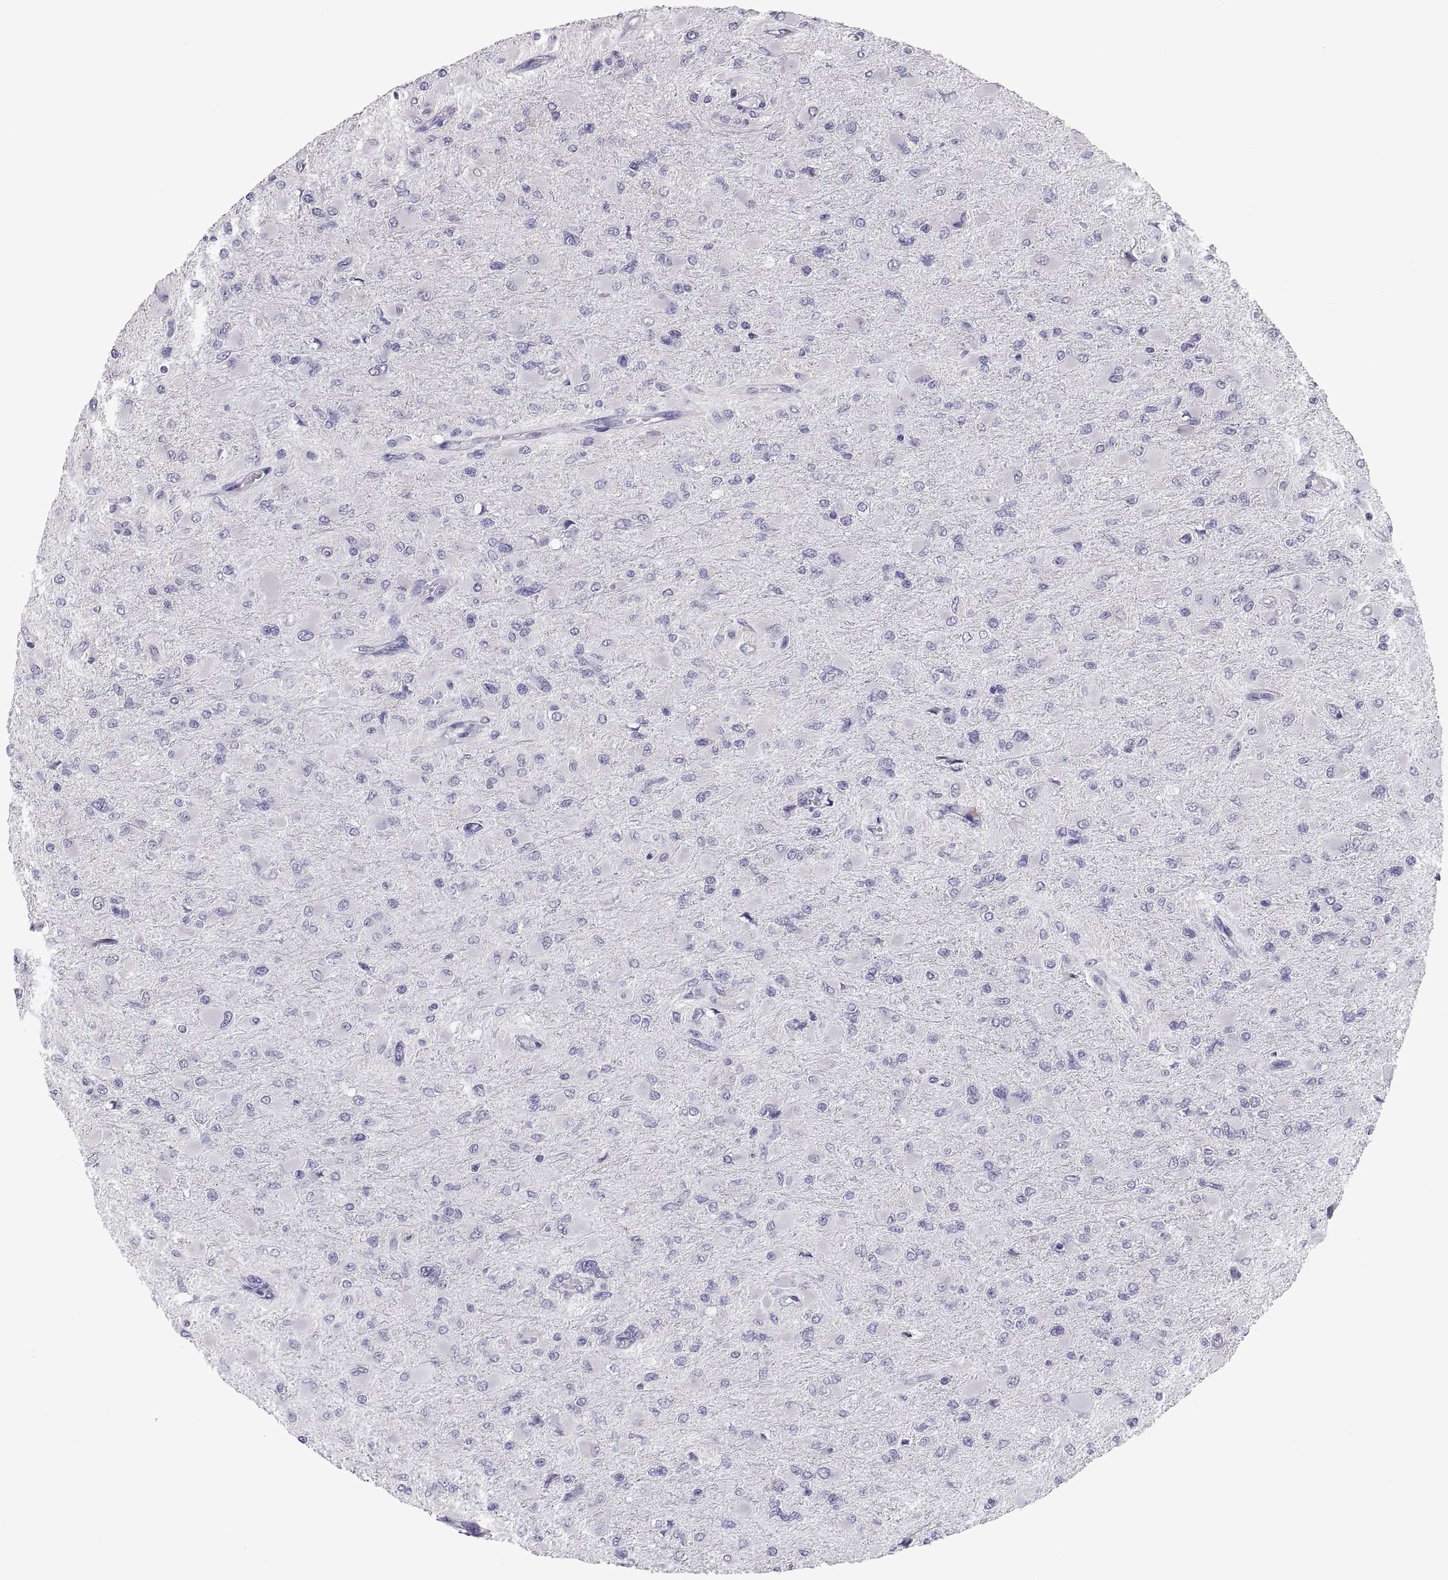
{"staining": {"intensity": "negative", "quantity": "none", "location": "none"}, "tissue": "glioma", "cell_type": "Tumor cells", "image_type": "cancer", "snomed": [{"axis": "morphology", "description": "Glioma, malignant, High grade"}, {"axis": "topography", "description": "Cerebral cortex"}], "caption": "Human glioma stained for a protein using immunohistochemistry (IHC) demonstrates no positivity in tumor cells.", "gene": "FAM170A", "patient": {"sex": "female", "age": 36}}